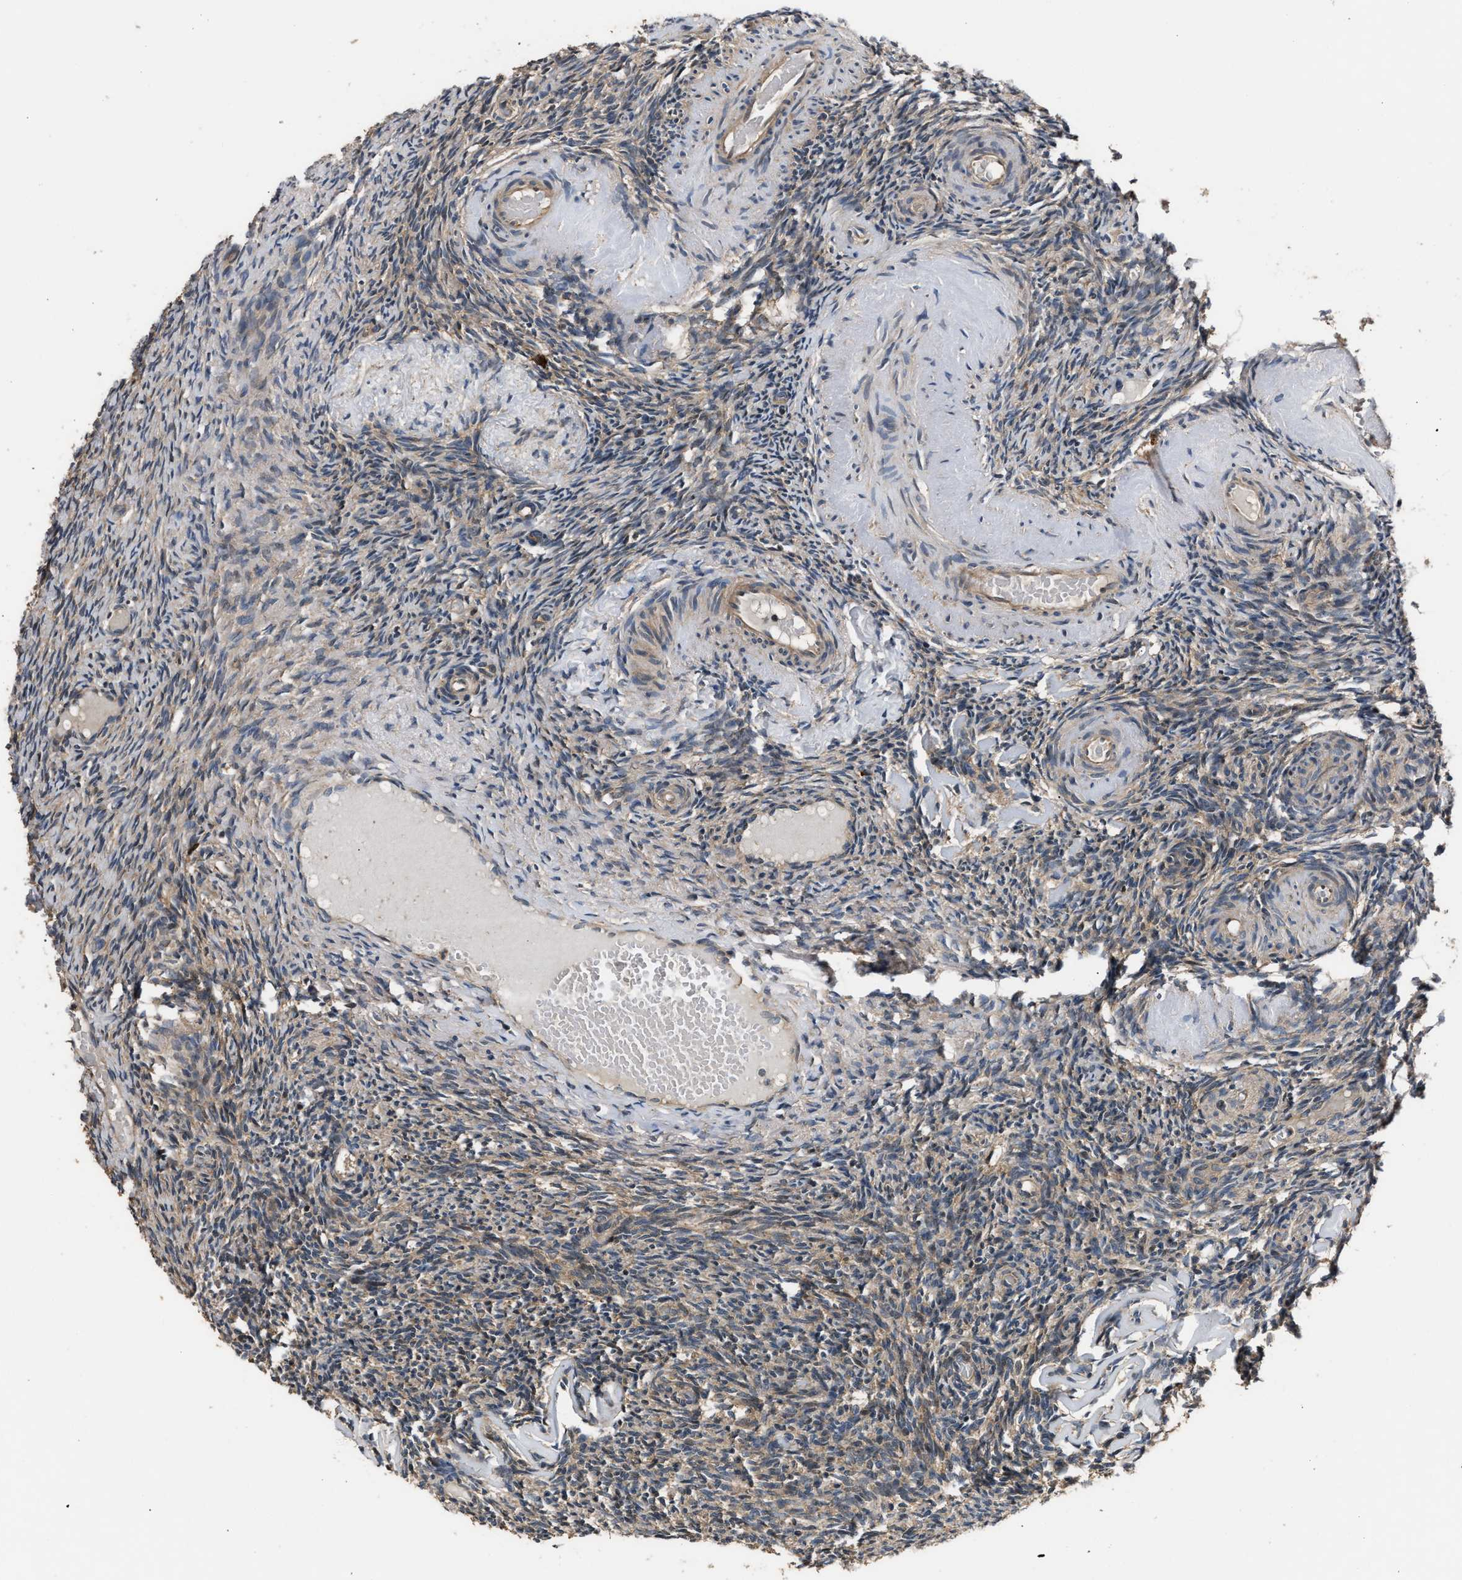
{"staining": {"intensity": "moderate", "quantity": ">75%", "location": "cytoplasmic/membranous"}, "tissue": "ovary", "cell_type": "Ovarian stroma cells", "image_type": "normal", "snomed": [{"axis": "morphology", "description": "Normal tissue, NOS"}, {"axis": "topography", "description": "Ovary"}], "caption": "Immunohistochemical staining of normal human ovary demonstrates >75% levels of moderate cytoplasmic/membranous protein expression in about >75% of ovarian stroma cells.", "gene": "IMPDH2", "patient": {"sex": "female", "age": 60}}